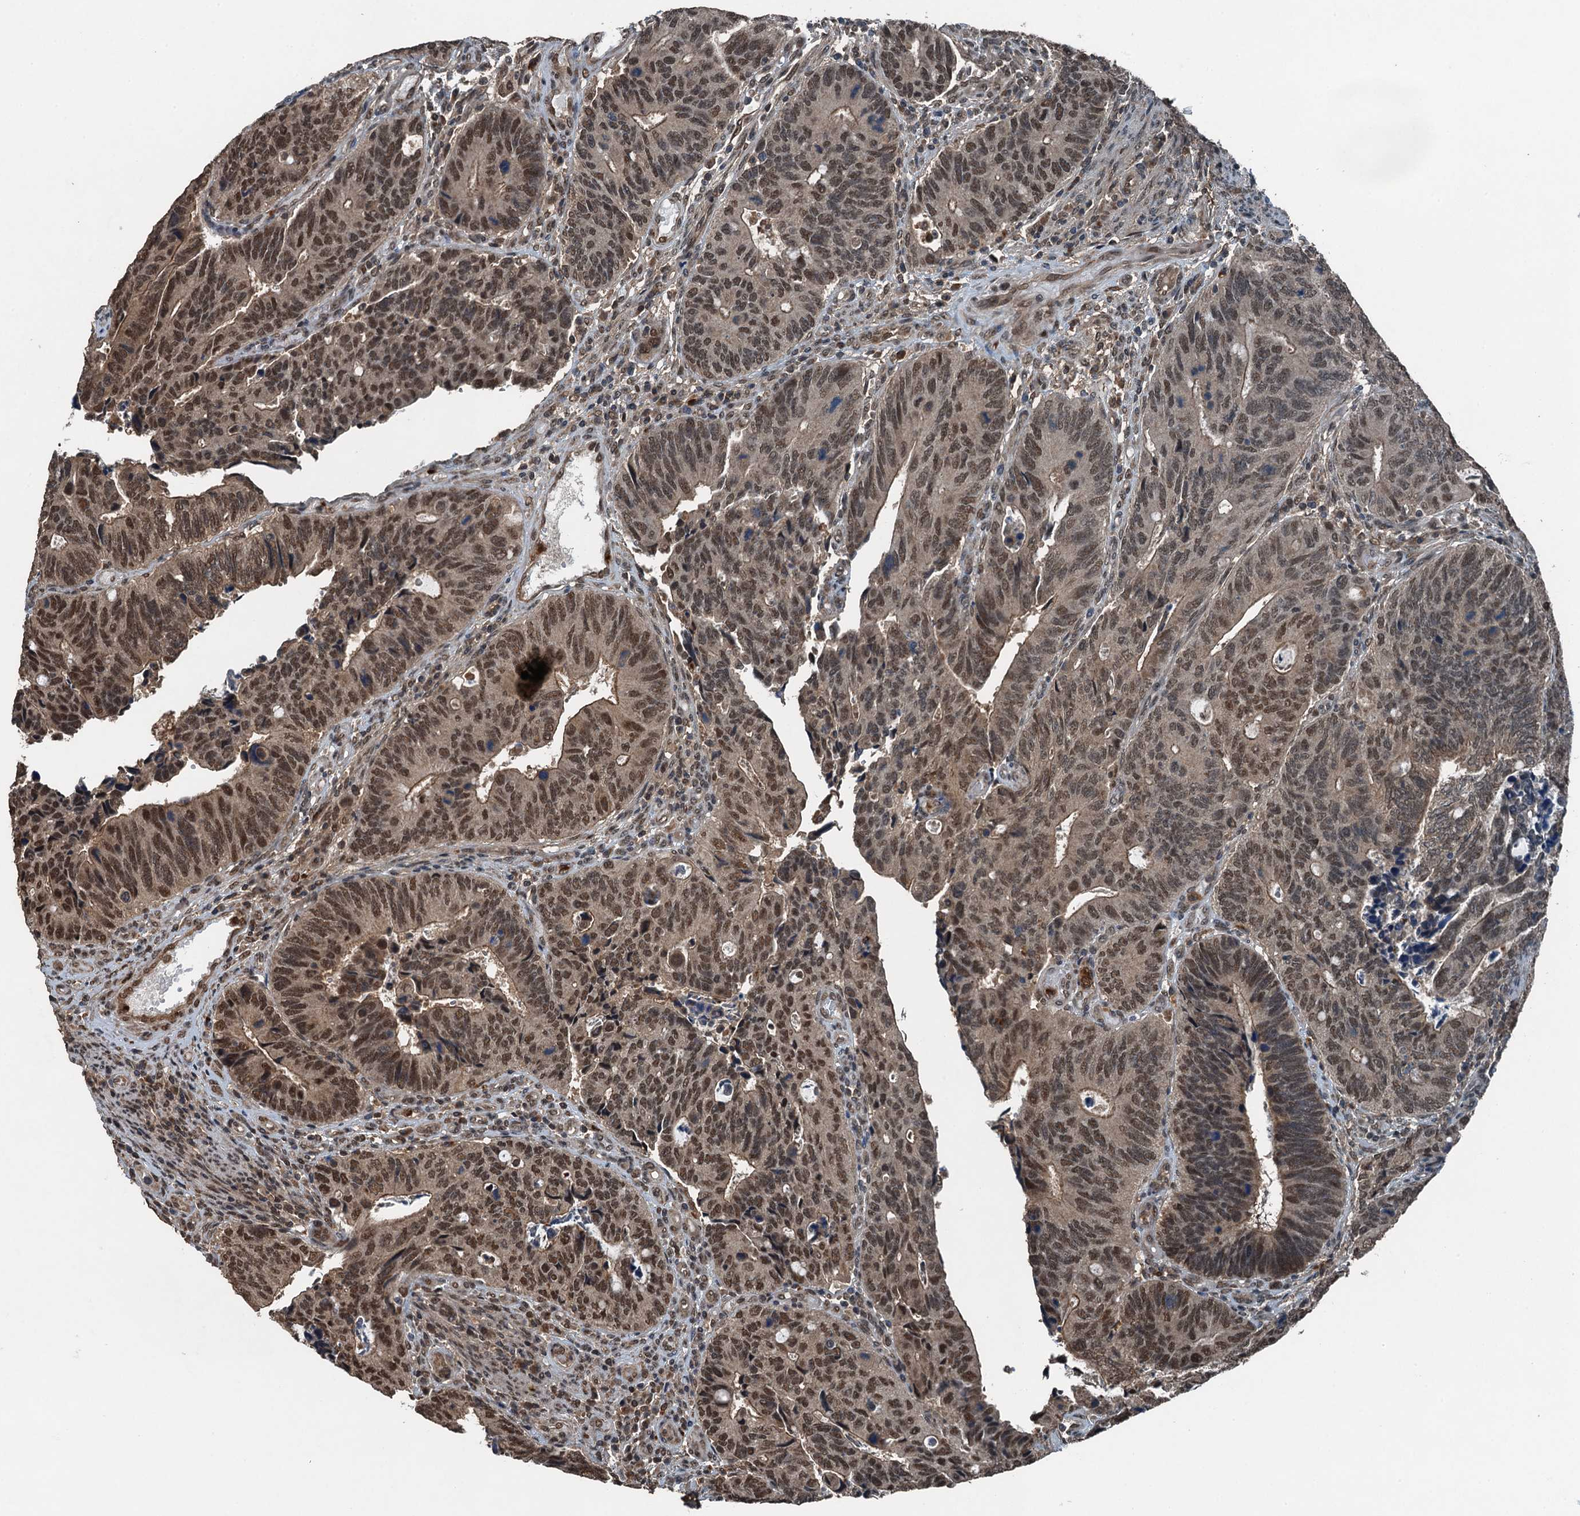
{"staining": {"intensity": "moderate", "quantity": ">75%", "location": "nuclear"}, "tissue": "colorectal cancer", "cell_type": "Tumor cells", "image_type": "cancer", "snomed": [{"axis": "morphology", "description": "Adenocarcinoma, NOS"}, {"axis": "topography", "description": "Colon"}], "caption": "This image reveals immunohistochemistry (IHC) staining of colorectal adenocarcinoma, with medium moderate nuclear expression in approximately >75% of tumor cells.", "gene": "UBXN6", "patient": {"sex": "male", "age": 87}}